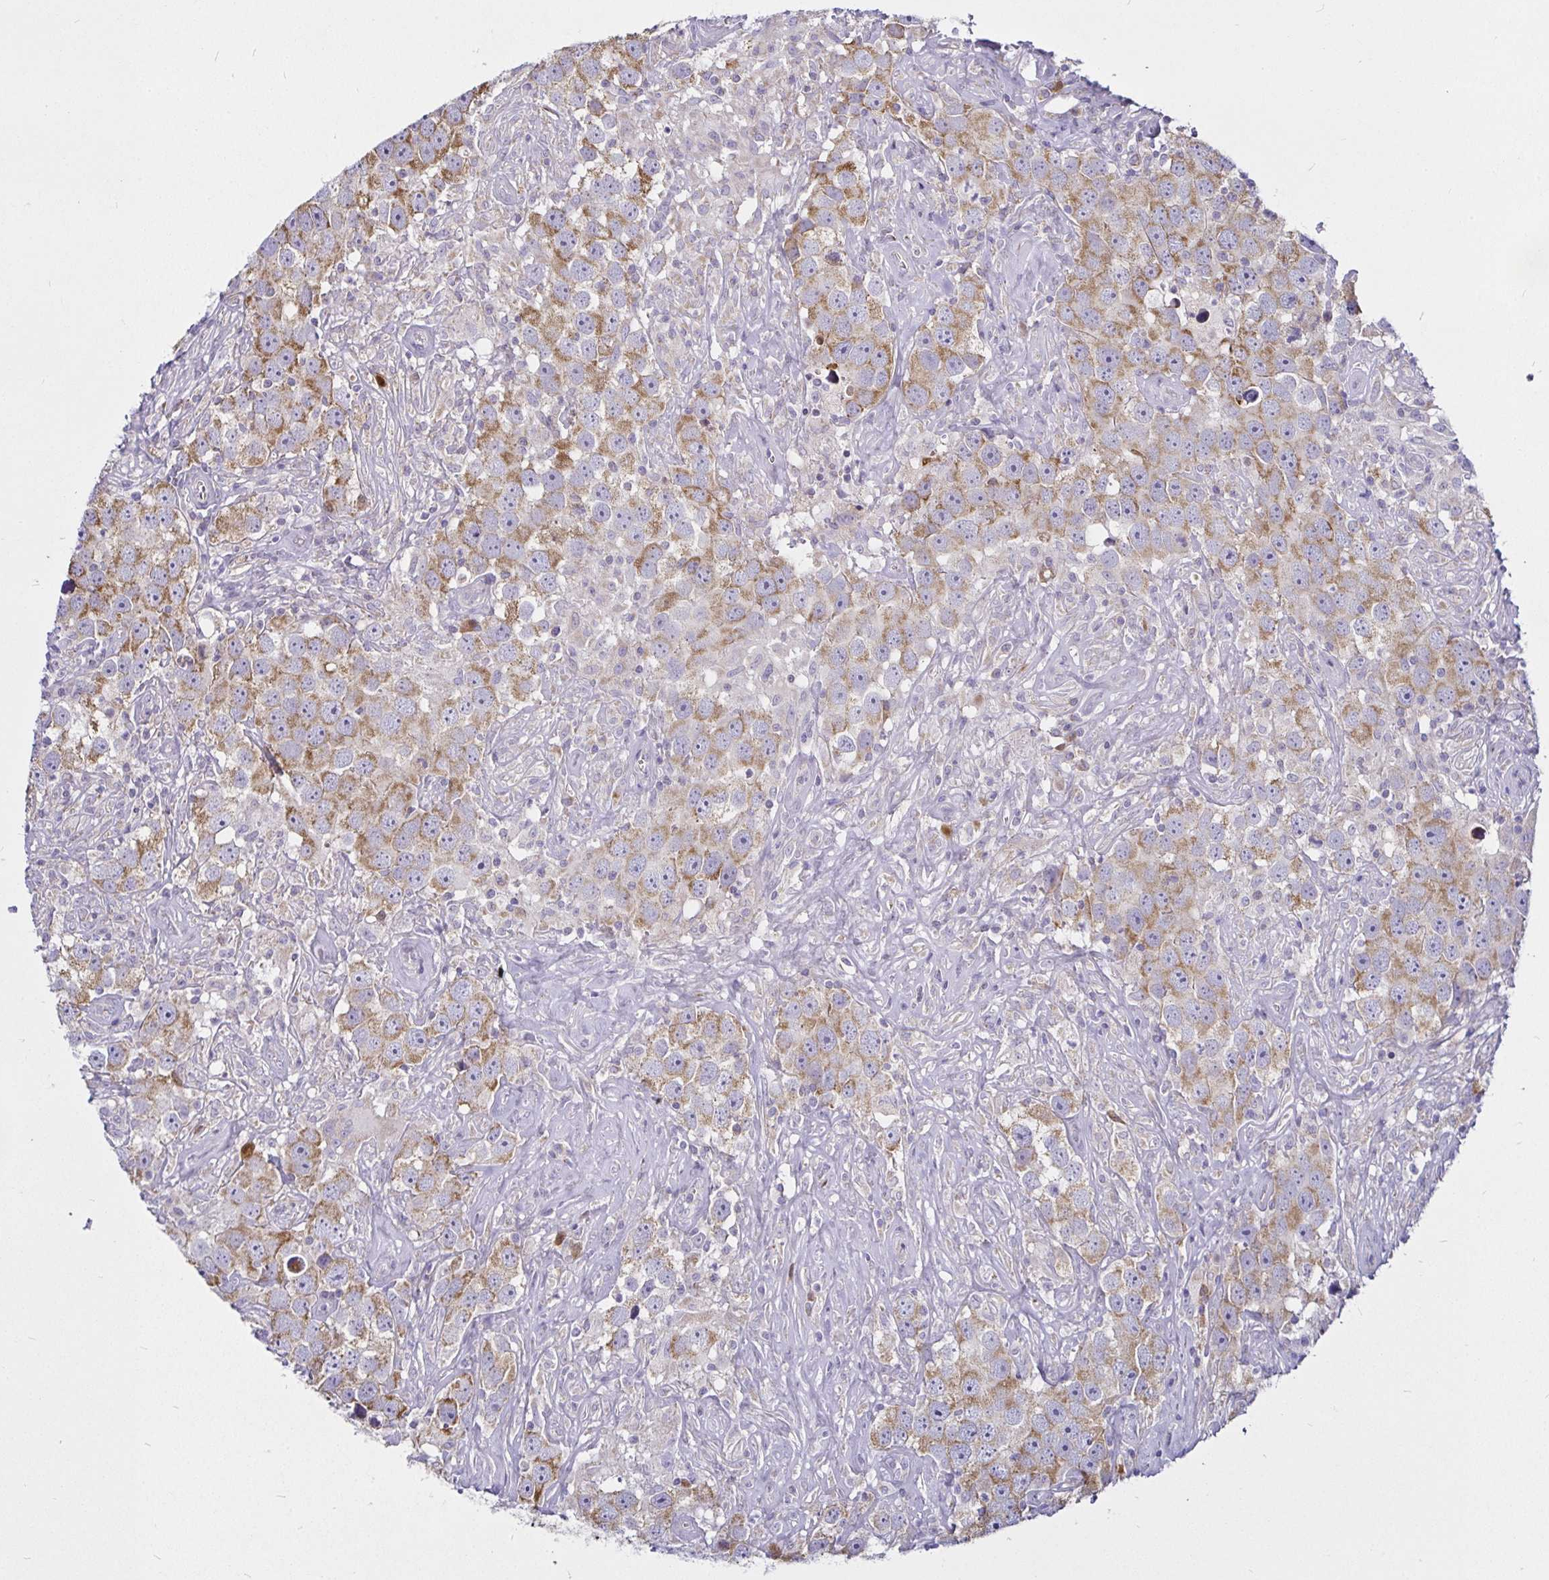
{"staining": {"intensity": "moderate", "quantity": ">75%", "location": "cytoplasmic/membranous"}, "tissue": "testis cancer", "cell_type": "Tumor cells", "image_type": "cancer", "snomed": [{"axis": "morphology", "description": "Seminoma, NOS"}, {"axis": "topography", "description": "Testis"}], "caption": "Immunohistochemical staining of testis cancer (seminoma) demonstrates medium levels of moderate cytoplasmic/membranous protein staining in approximately >75% of tumor cells.", "gene": "PGAM2", "patient": {"sex": "male", "age": 49}}